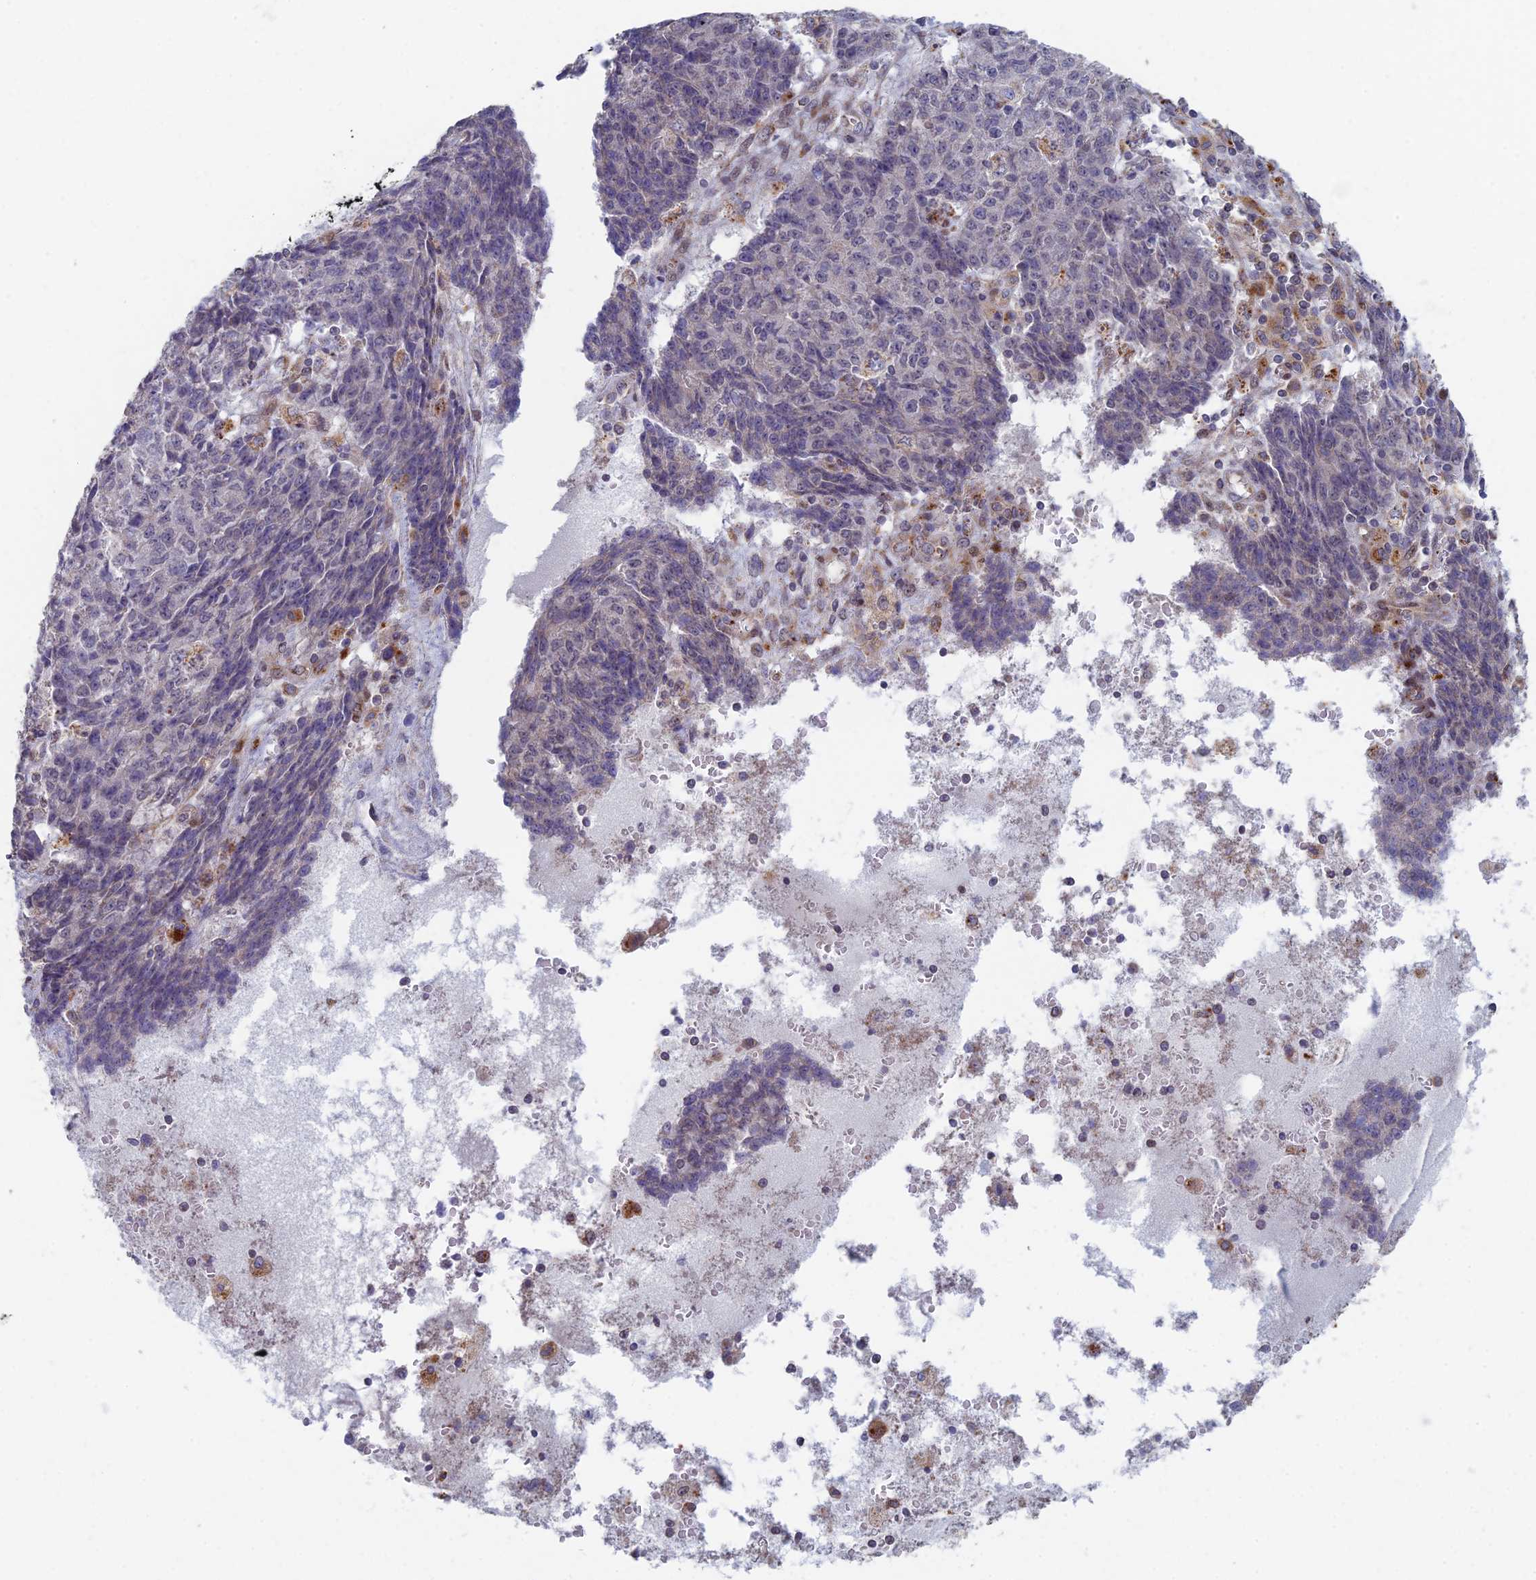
{"staining": {"intensity": "negative", "quantity": "none", "location": "none"}, "tissue": "ovarian cancer", "cell_type": "Tumor cells", "image_type": "cancer", "snomed": [{"axis": "morphology", "description": "Carcinoma, endometroid"}, {"axis": "topography", "description": "Ovary"}], "caption": "Human endometroid carcinoma (ovarian) stained for a protein using immunohistochemistry (IHC) exhibits no expression in tumor cells.", "gene": "FOXS1", "patient": {"sex": "female", "age": 42}}